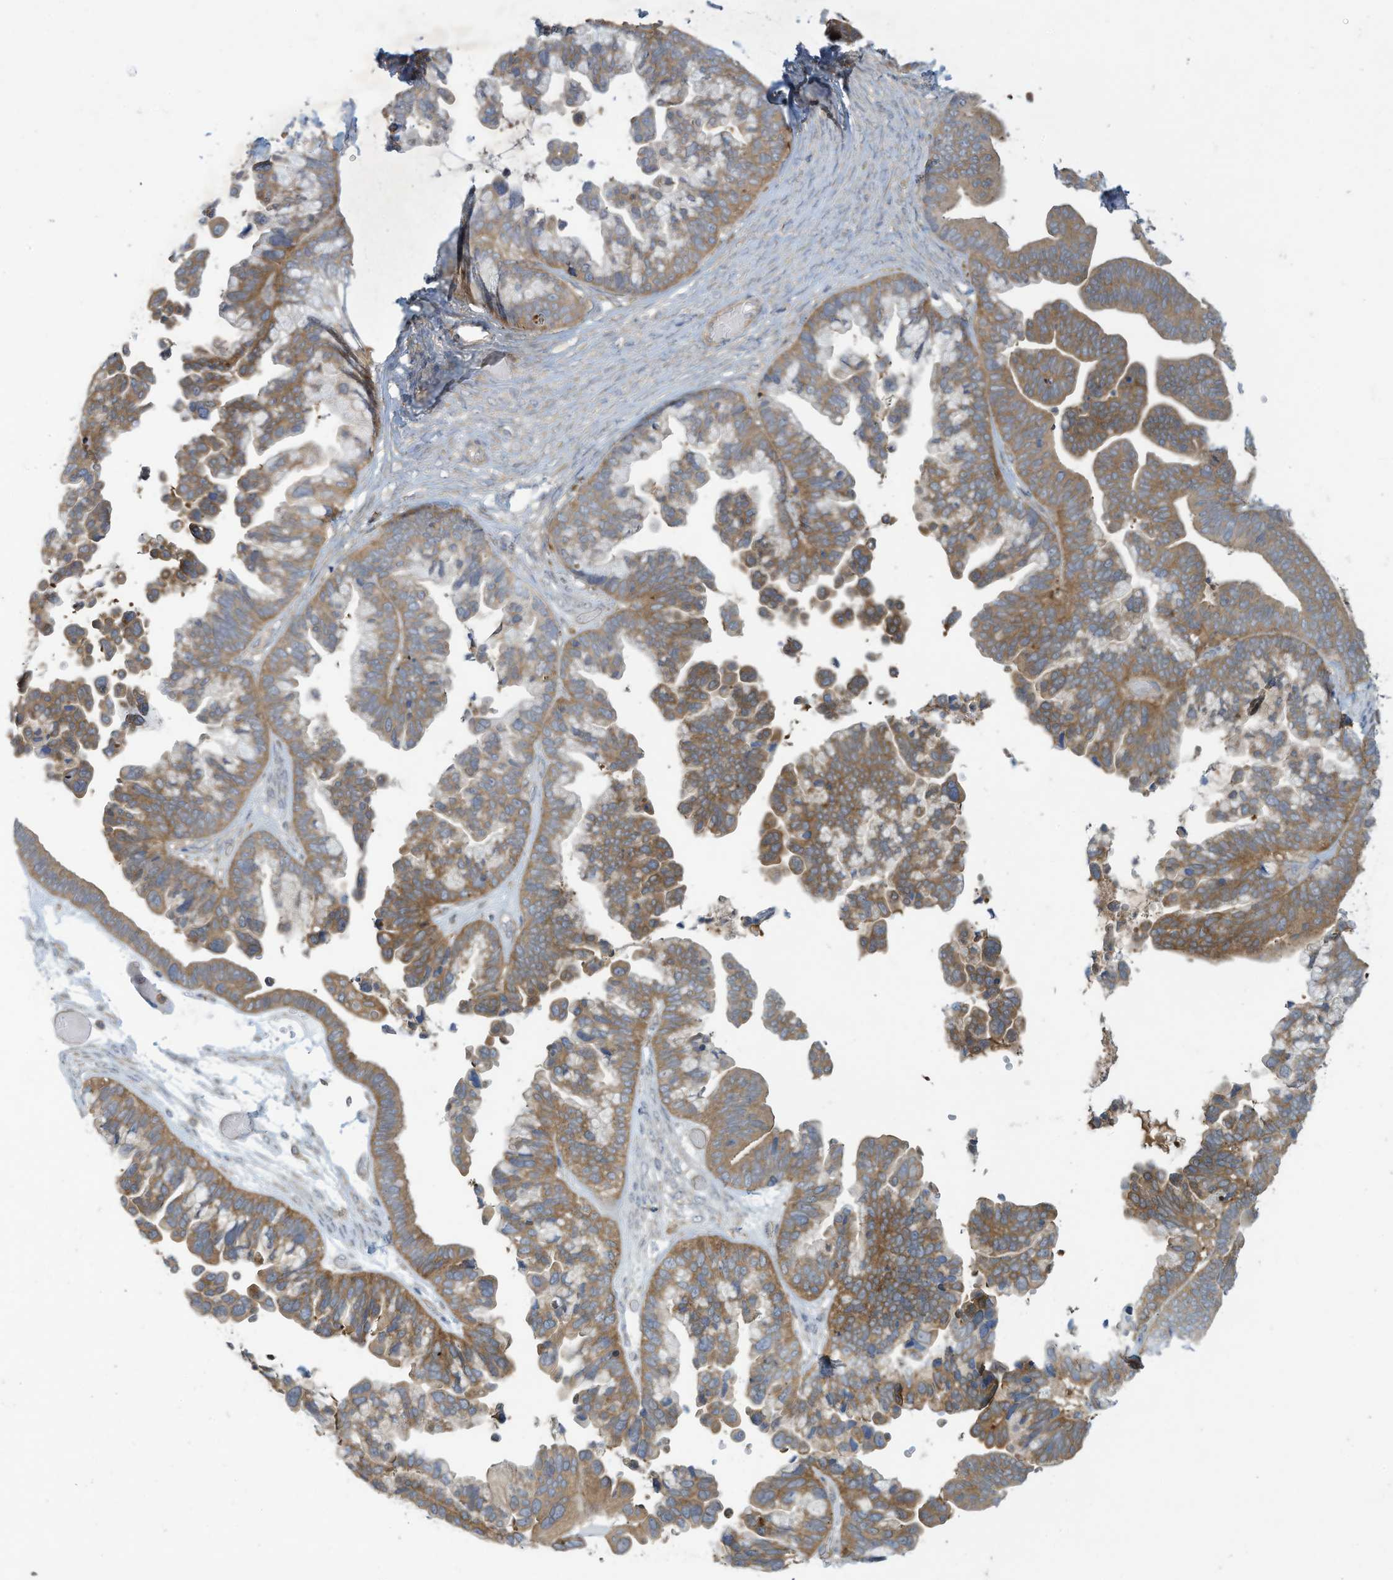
{"staining": {"intensity": "moderate", "quantity": ">75%", "location": "cytoplasmic/membranous"}, "tissue": "ovarian cancer", "cell_type": "Tumor cells", "image_type": "cancer", "snomed": [{"axis": "morphology", "description": "Cystadenocarcinoma, serous, NOS"}, {"axis": "topography", "description": "Ovary"}], "caption": "Brown immunohistochemical staining in human ovarian cancer displays moderate cytoplasmic/membranous positivity in about >75% of tumor cells. The protein is stained brown, and the nuclei are stained in blue (DAB (3,3'-diaminobenzidine) IHC with brightfield microscopy, high magnification).", "gene": "ADI1", "patient": {"sex": "female", "age": 56}}